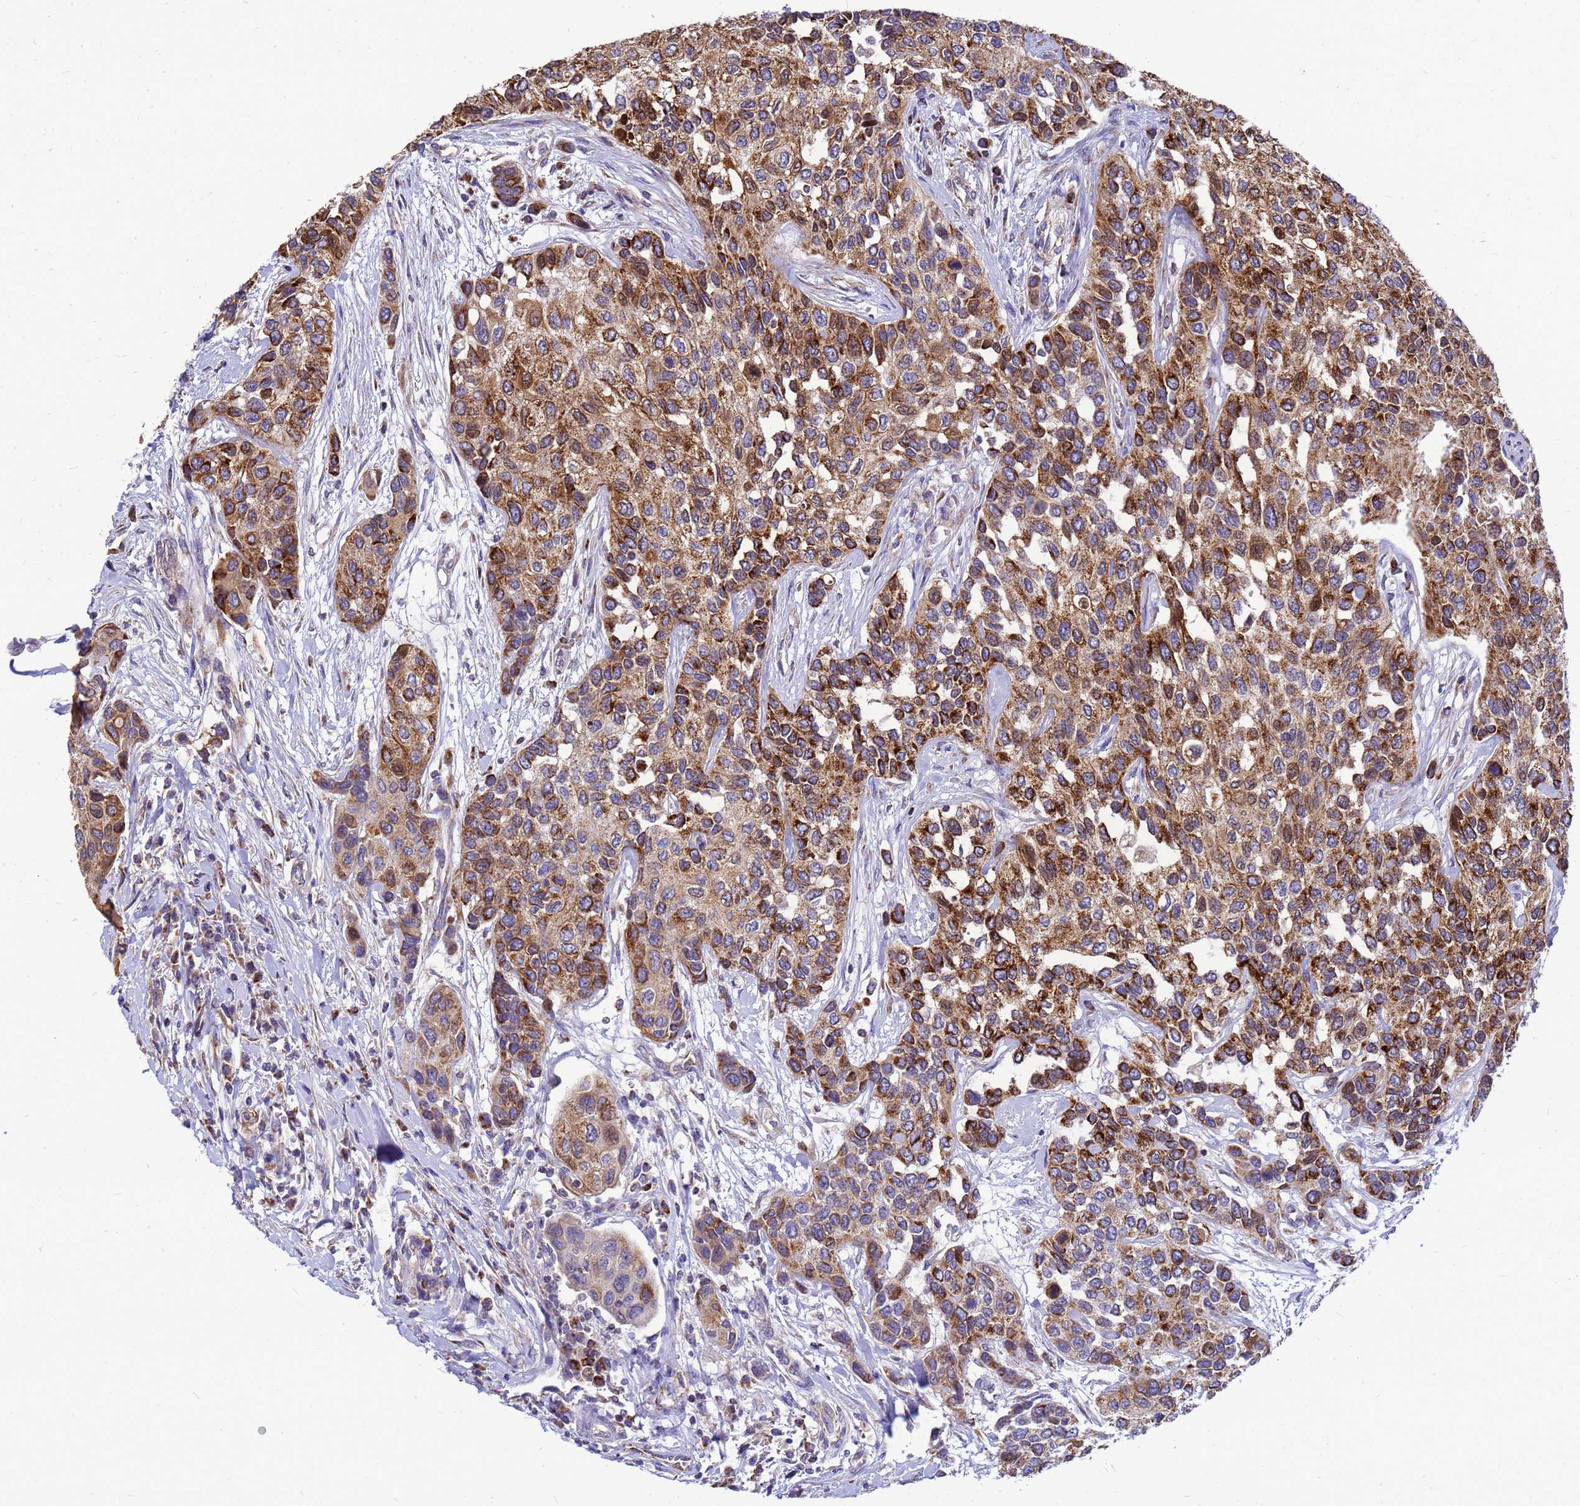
{"staining": {"intensity": "moderate", "quantity": ">75%", "location": "cytoplasmic/membranous"}, "tissue": "urothelial cancer", "cell_type": "Tumor cells", "image_type": "cancer", "snomed": [{"axis": "morphology", "description": "Normal tissue, NOS"}, {"axis": "morphology", "description": "Urothelial carcinoma, High grade"}, {"axis": "topography", "description": "Vascular tissue"}, {"axis": "topography", "description": "Urinary bladder"}], "caption": "Brown immunohistochemical staining in high-grade urothelial carcinoma reveals moderate cytoplasmic/membranous positivity in about >75% of tumor cells. (DAB (3,3'-diaminobenzidine) = brown stain, brightfield microscopy at high magnification).", "gene": "CMC4", "patient": {"sex": "female", "age": 56}}